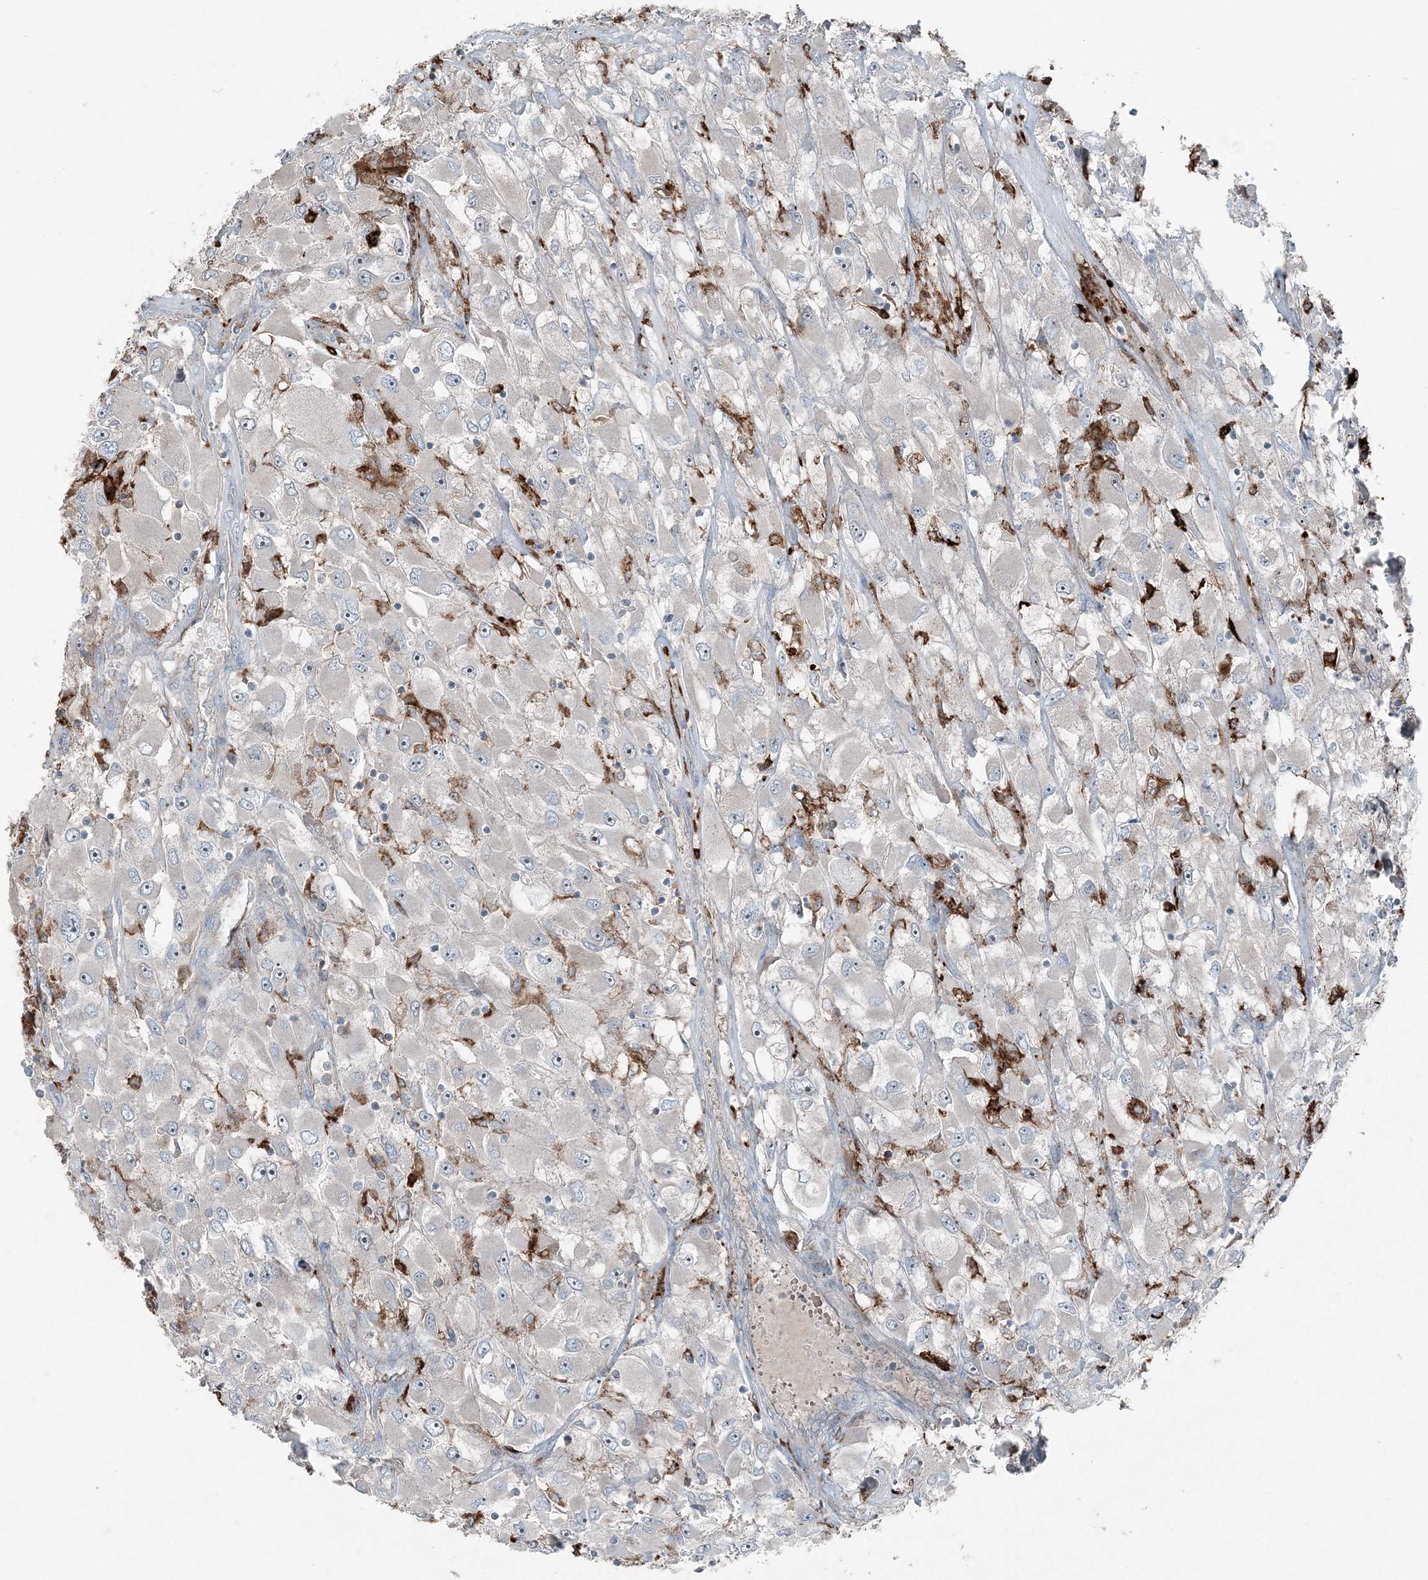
{"staining": {"intensity": "negative", "quantity": "none", "location": "none"}, "tissue": "renal cancer", "cell_type": "Tumor cells", "image_type": "cancer", "snomed": [{"axis": "morphology", "description": "Adenocarcinoma, NOS"}, {"axis": "topography", "description": "Kidney"}], "caption": "Tumor cells are negative for brown protein staining in renal adenocarcinoma. (Stains: DAB IHC with hematoxylin counter stain, Microscopy: brightfield microscopy at high magnification).", "gene": "KY", "patient": {"sex": "female", "age": 52}}